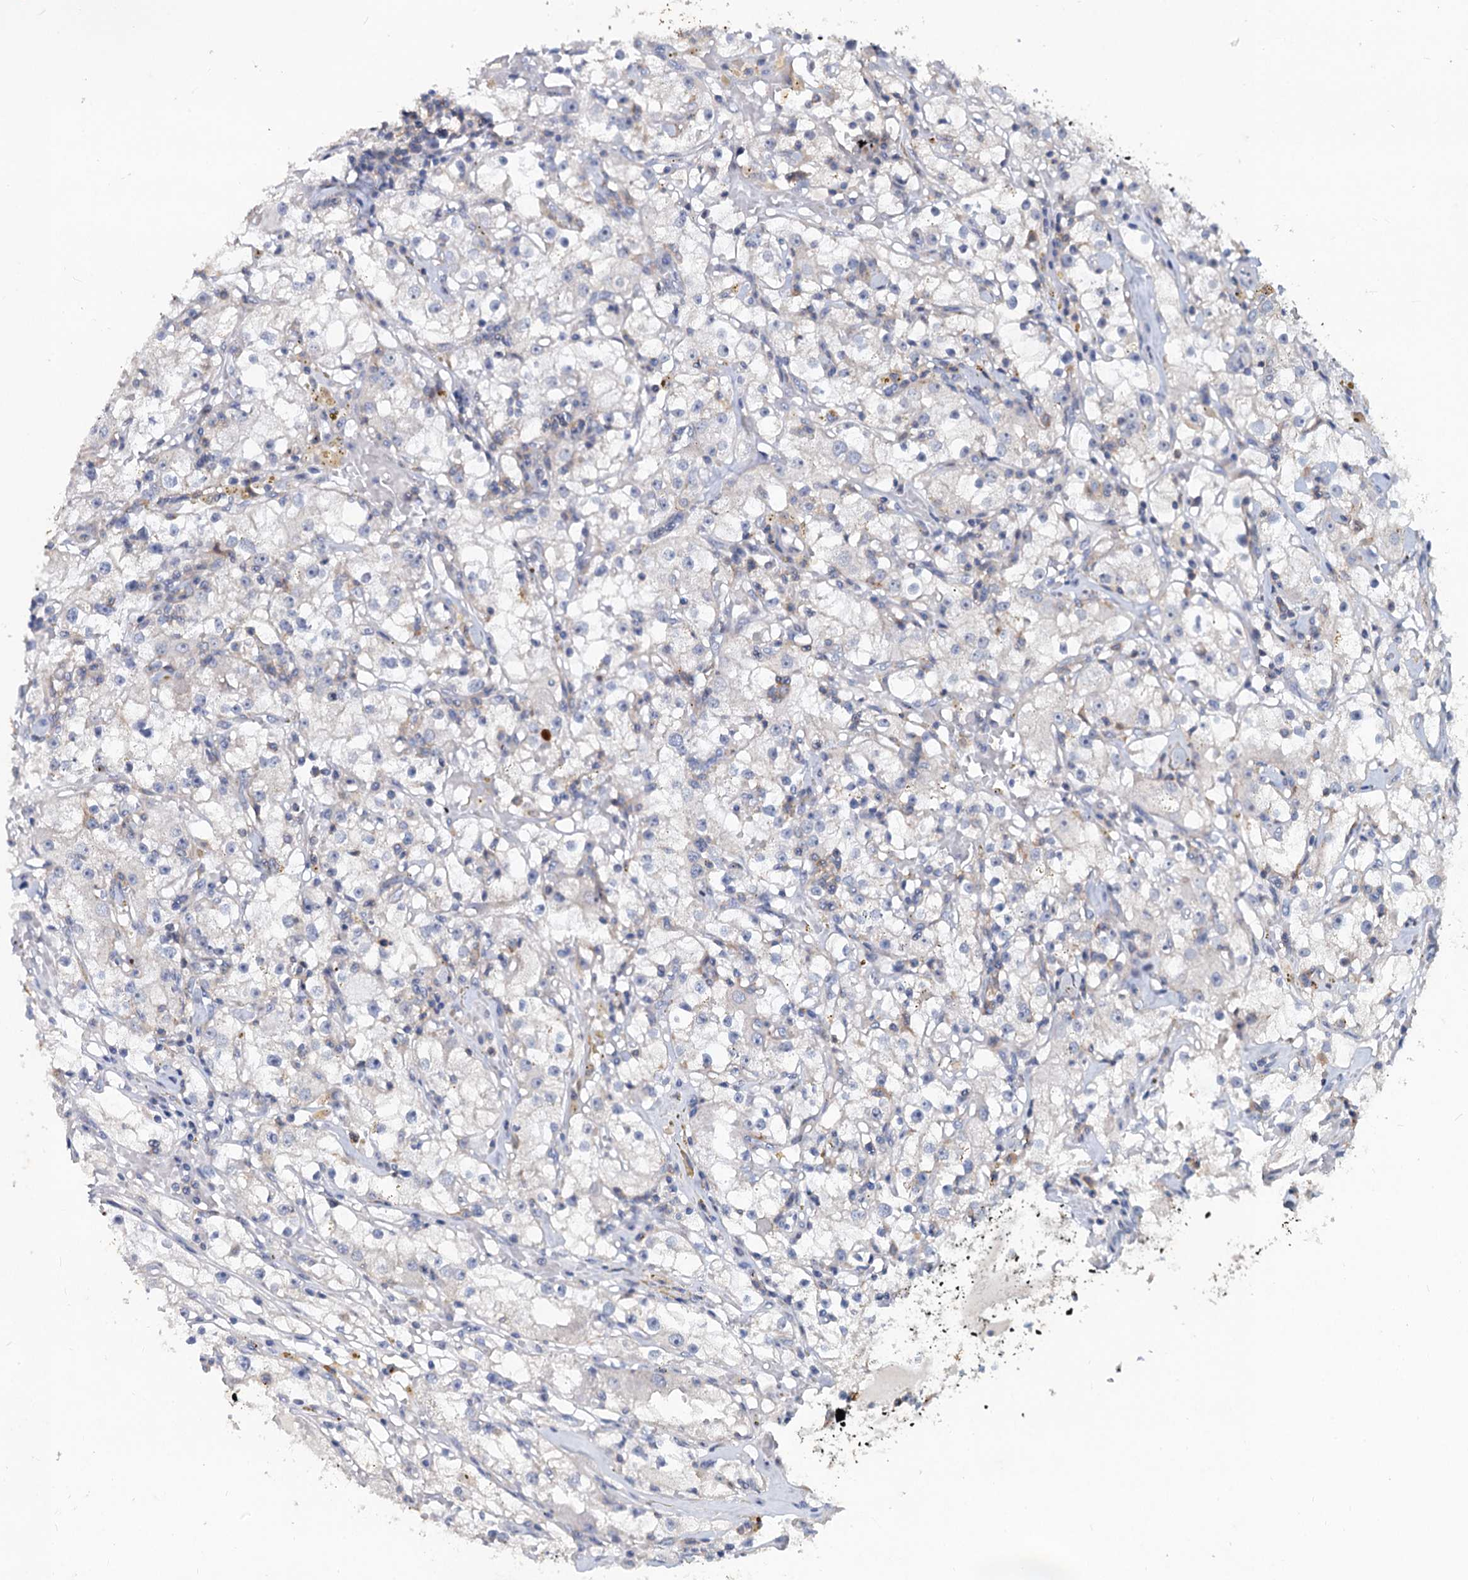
{"staining": {"intensity": "negative", "quantity": "none", "location": "none"}, "tissue": "renal cancer", "cell_type": "Tumor cells", "image_type": "cancer", "snomed": [{"axis": "morphology", "description": "Adenocarcinoma, NOS"}, {"axis": "topography", "description": "Kidney"}], "caption": "Tumor cells show no significant expression in renal cancer.", "gene": "LRCH4", "patient": {"sex": "male", "age": 56}}